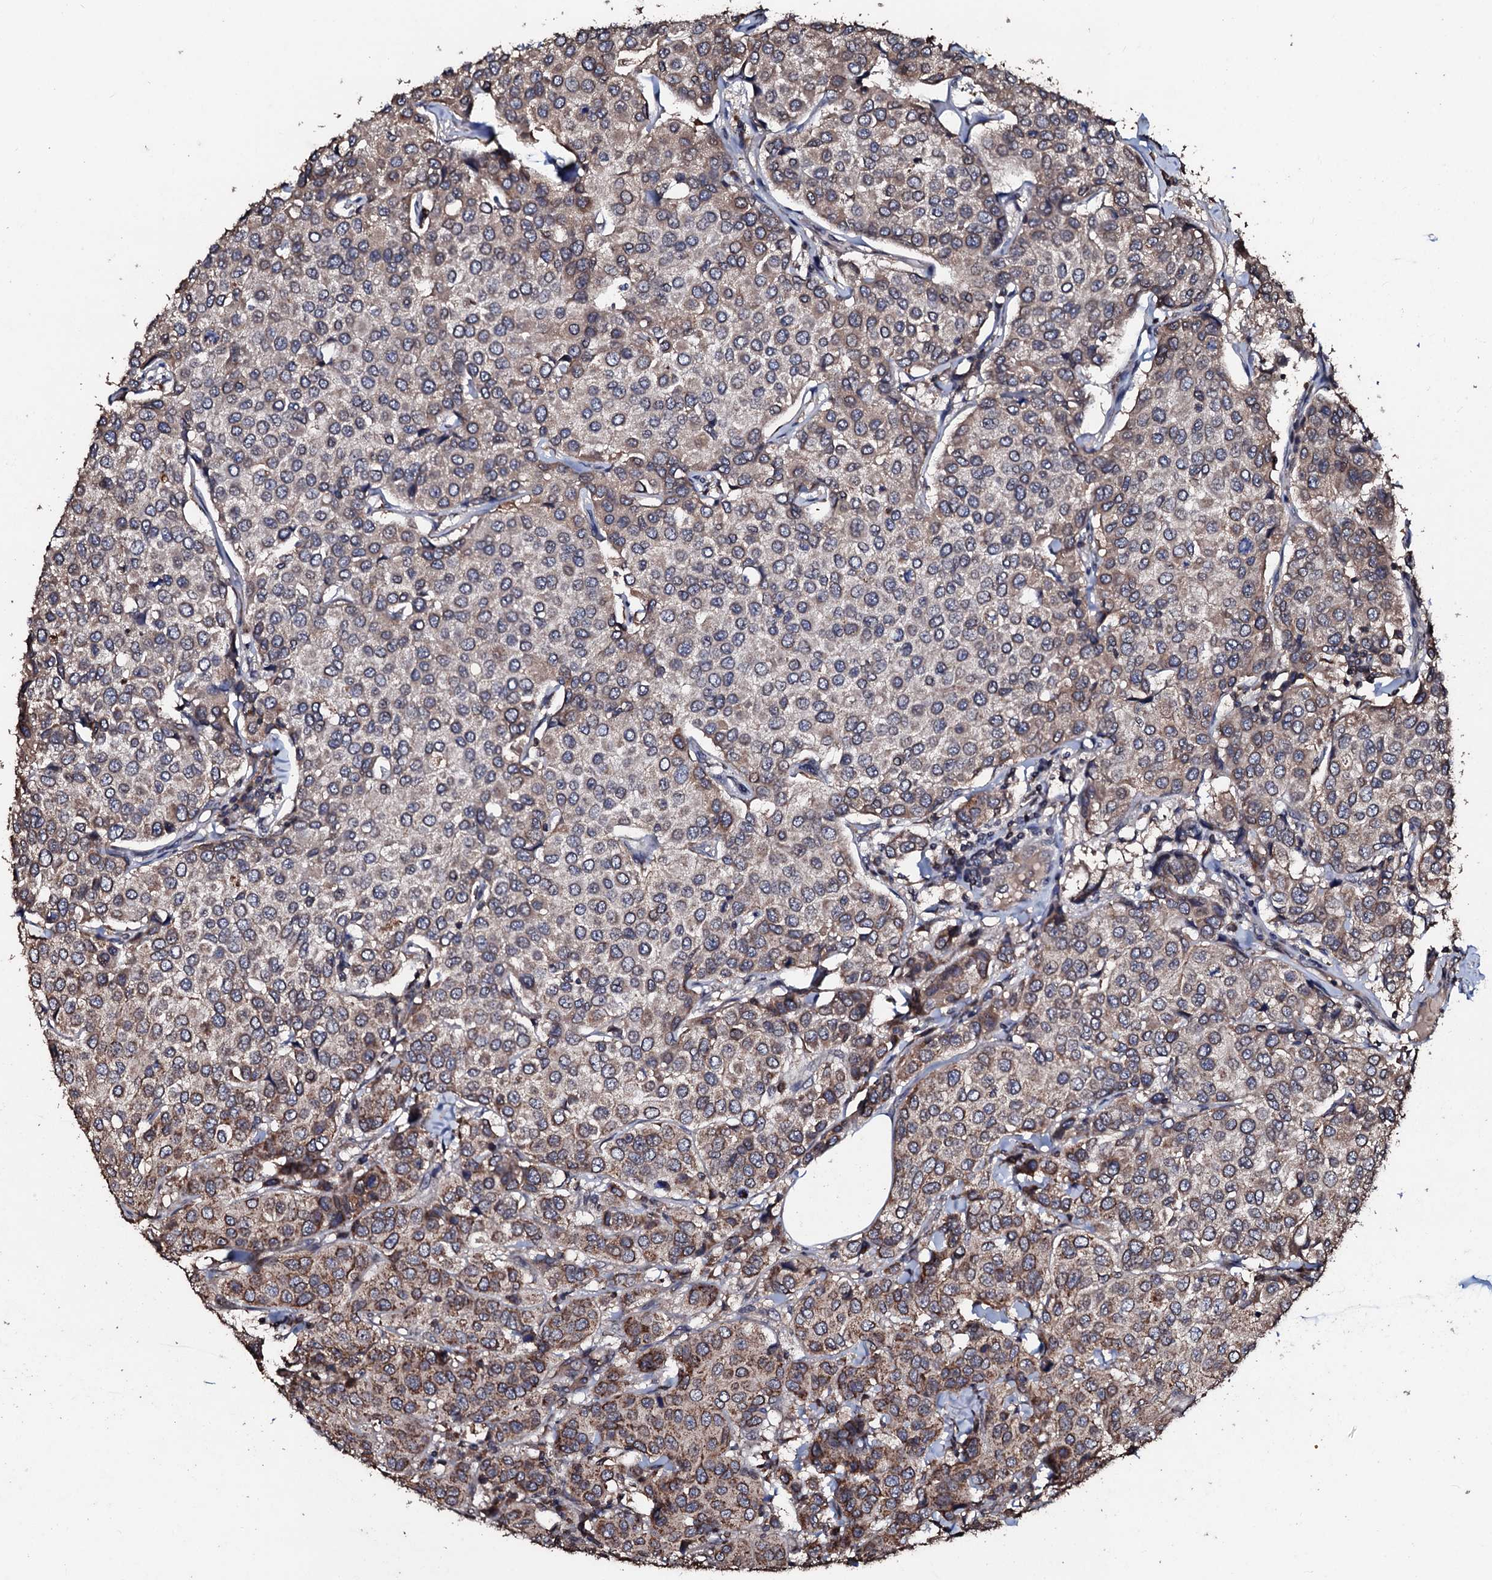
{"staining": {"intensity": "moderate", "quantity": "25%-75%", "location": "cytoplasmic/membranous"}, "tissue": "breast cancer", "cell_type": "Tumor cells", "image_type": "cancer", "snomed": [{"axis": "morphology", "description": "Duct carcinoma"}, {"axis": "topography", "description": "Breast"}], "caption": "Tumor cells demonstrate medium levels of moderate cytoplasmic/membranous expression in approximately 25%-75% of cells in breast cancer.", "gene": "SDHAF2", "patient": {"sex": "female", "age": 55}}